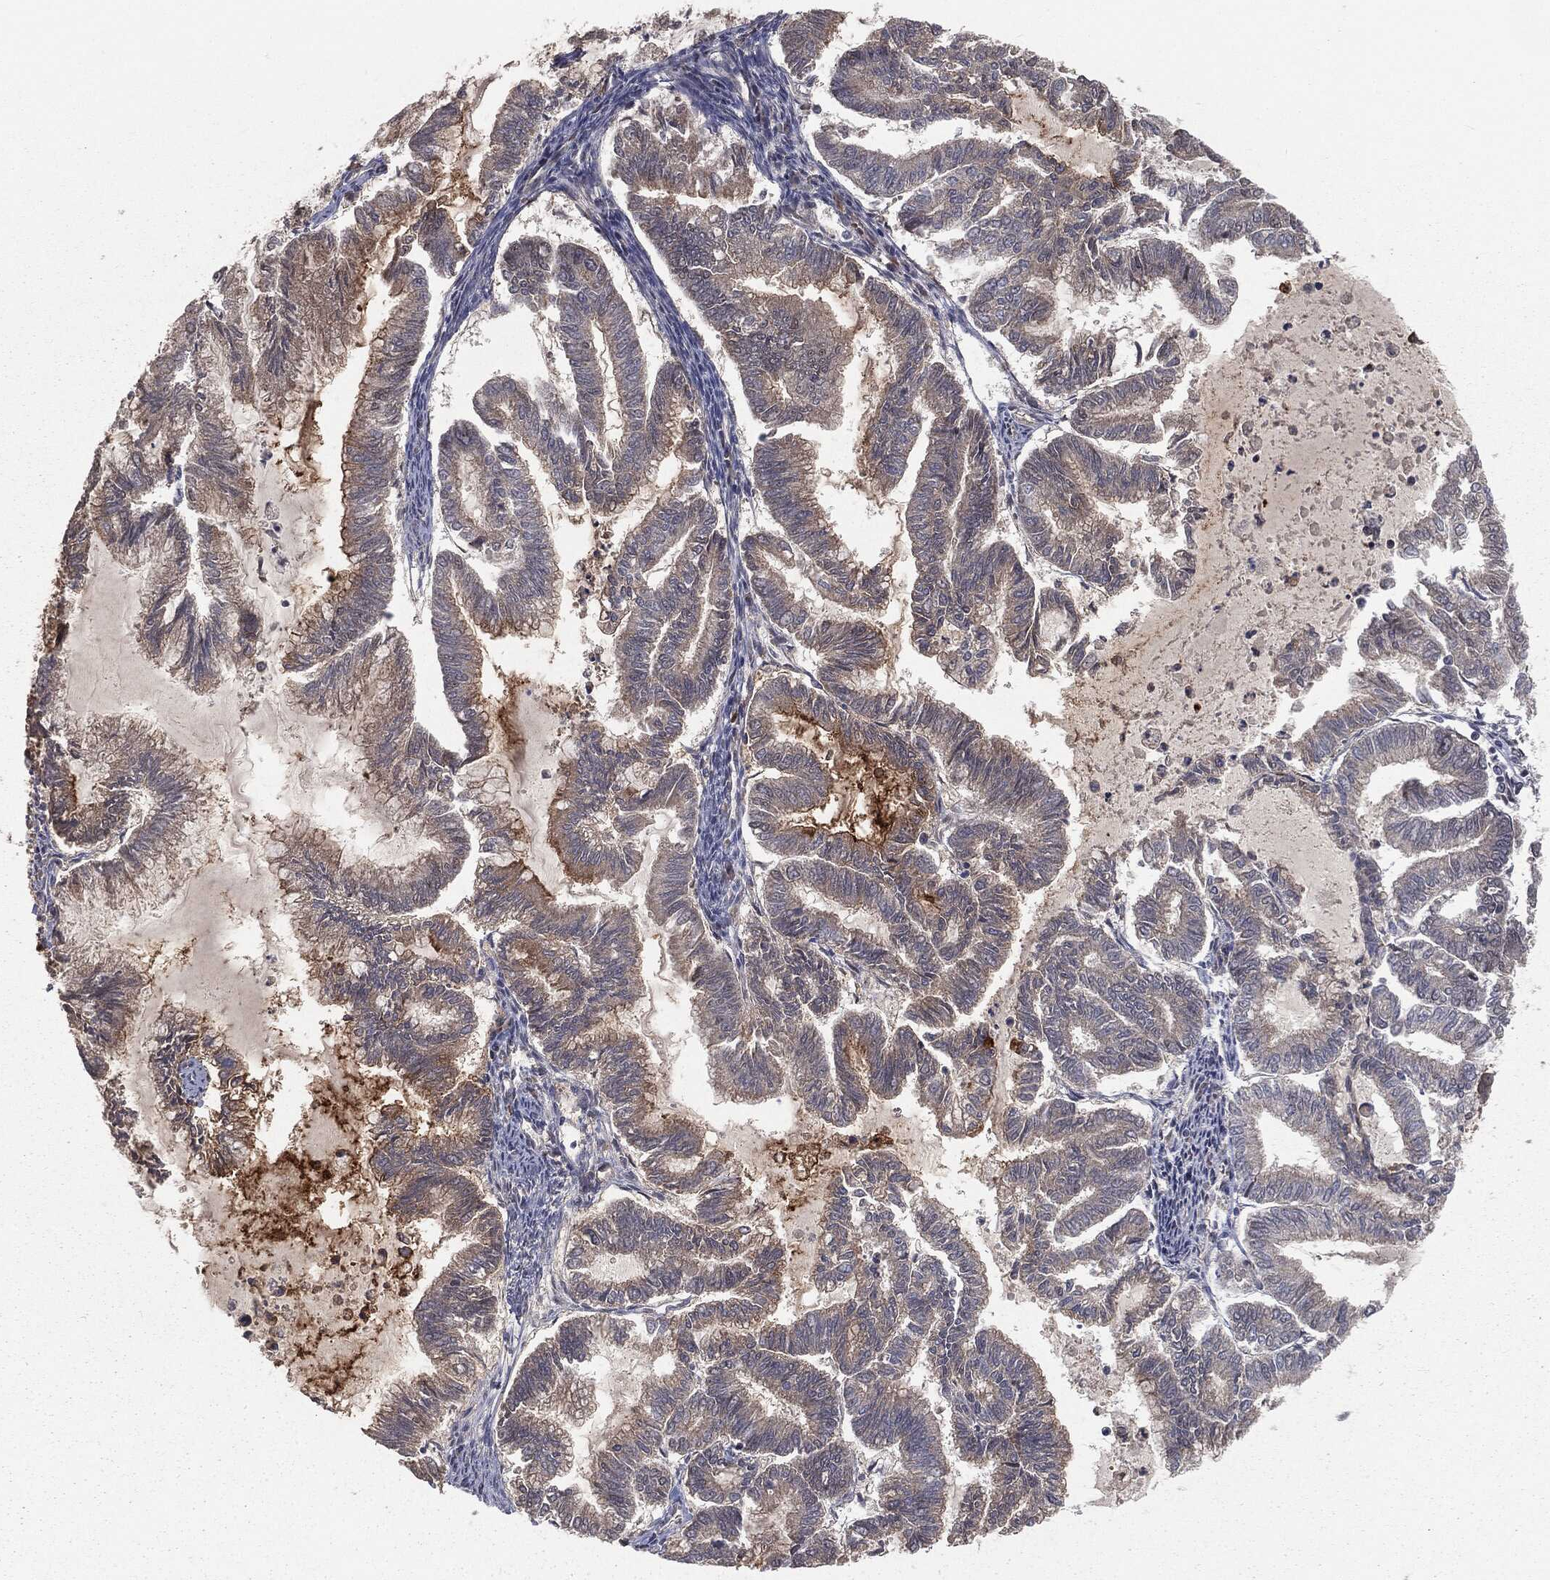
{"staining": {"intensity": "negative", "quantity": "none", "location": "none"}, "tissue": "endometrial cancer", "cell_type": "Tumor cells", "image_type": "cancer", "snomed": [{"axis": "morphology", "description": "Adenocarcinoma, NOS"}, {"axis": "topography", "description": "Endometrium"}], "caption": "Tumor cells are negative for protein expression in human adenocarcinoma (endometrial).", "gene": "FBXO7", "patient": {"sex": "female", "age": 79}}